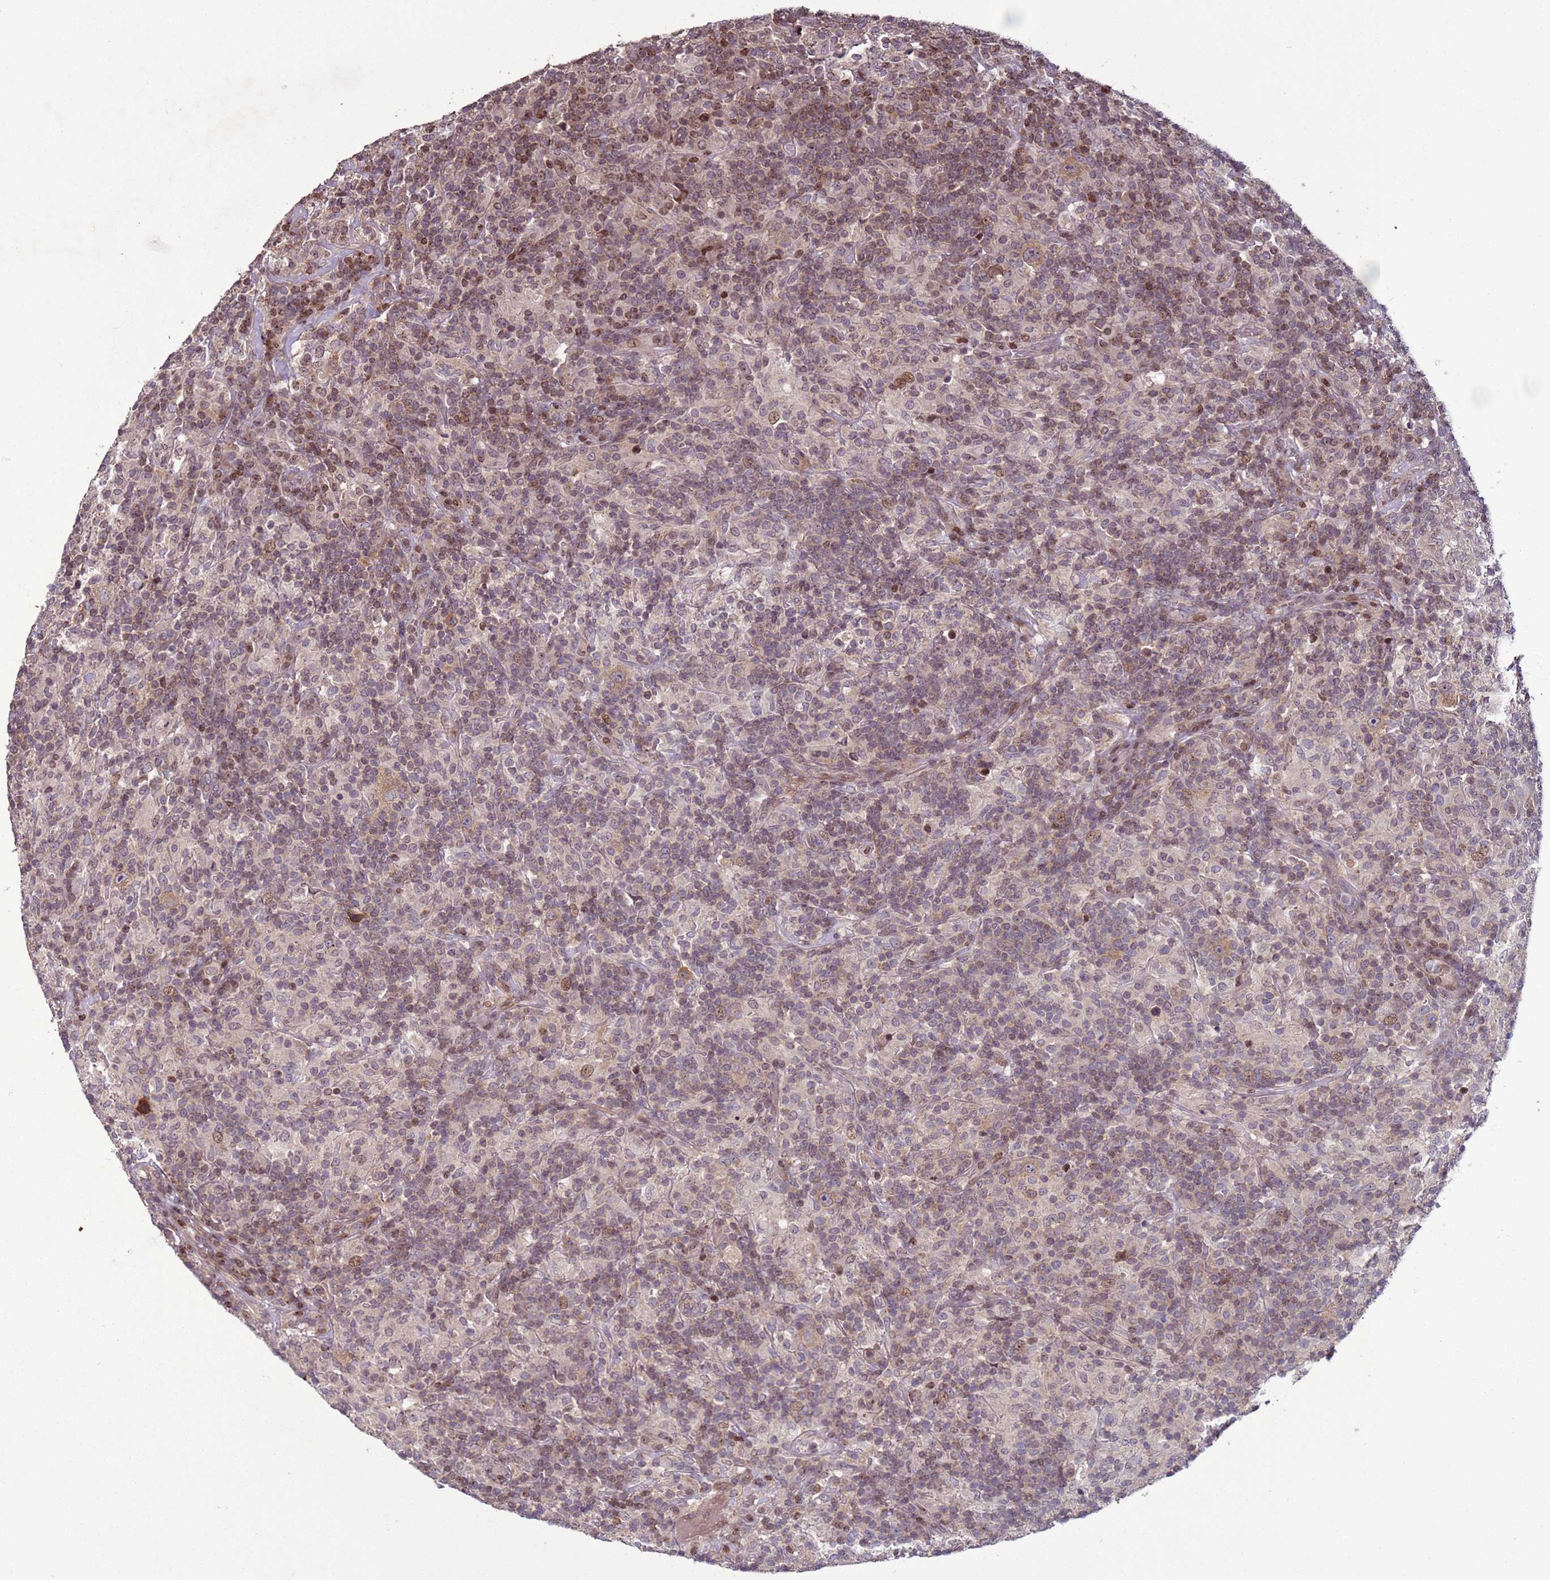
{"staining": {"intensity": "moderate", "quantity": ">75%", "location": "cytoplasmic/membranous"}, "tissue": "lymphoma", "cell_type": "Tumor cells", "image_type": "cancer", "snomed": [{"axis": "morphology", "description": "Hodgkin's disease, NOS"}, {"axis": "topography", "description": "Lymph node"}], "caption": "DAB (3,3'-diaminobenzidine) immunohistochemical staining of human Hodgkin's disease reveals moderate cytoplasmic/membranous protein staining in approximately >75% of tumor cells.", "gene": "HGH1", "patient": {"sex": "male", "age": 70}}